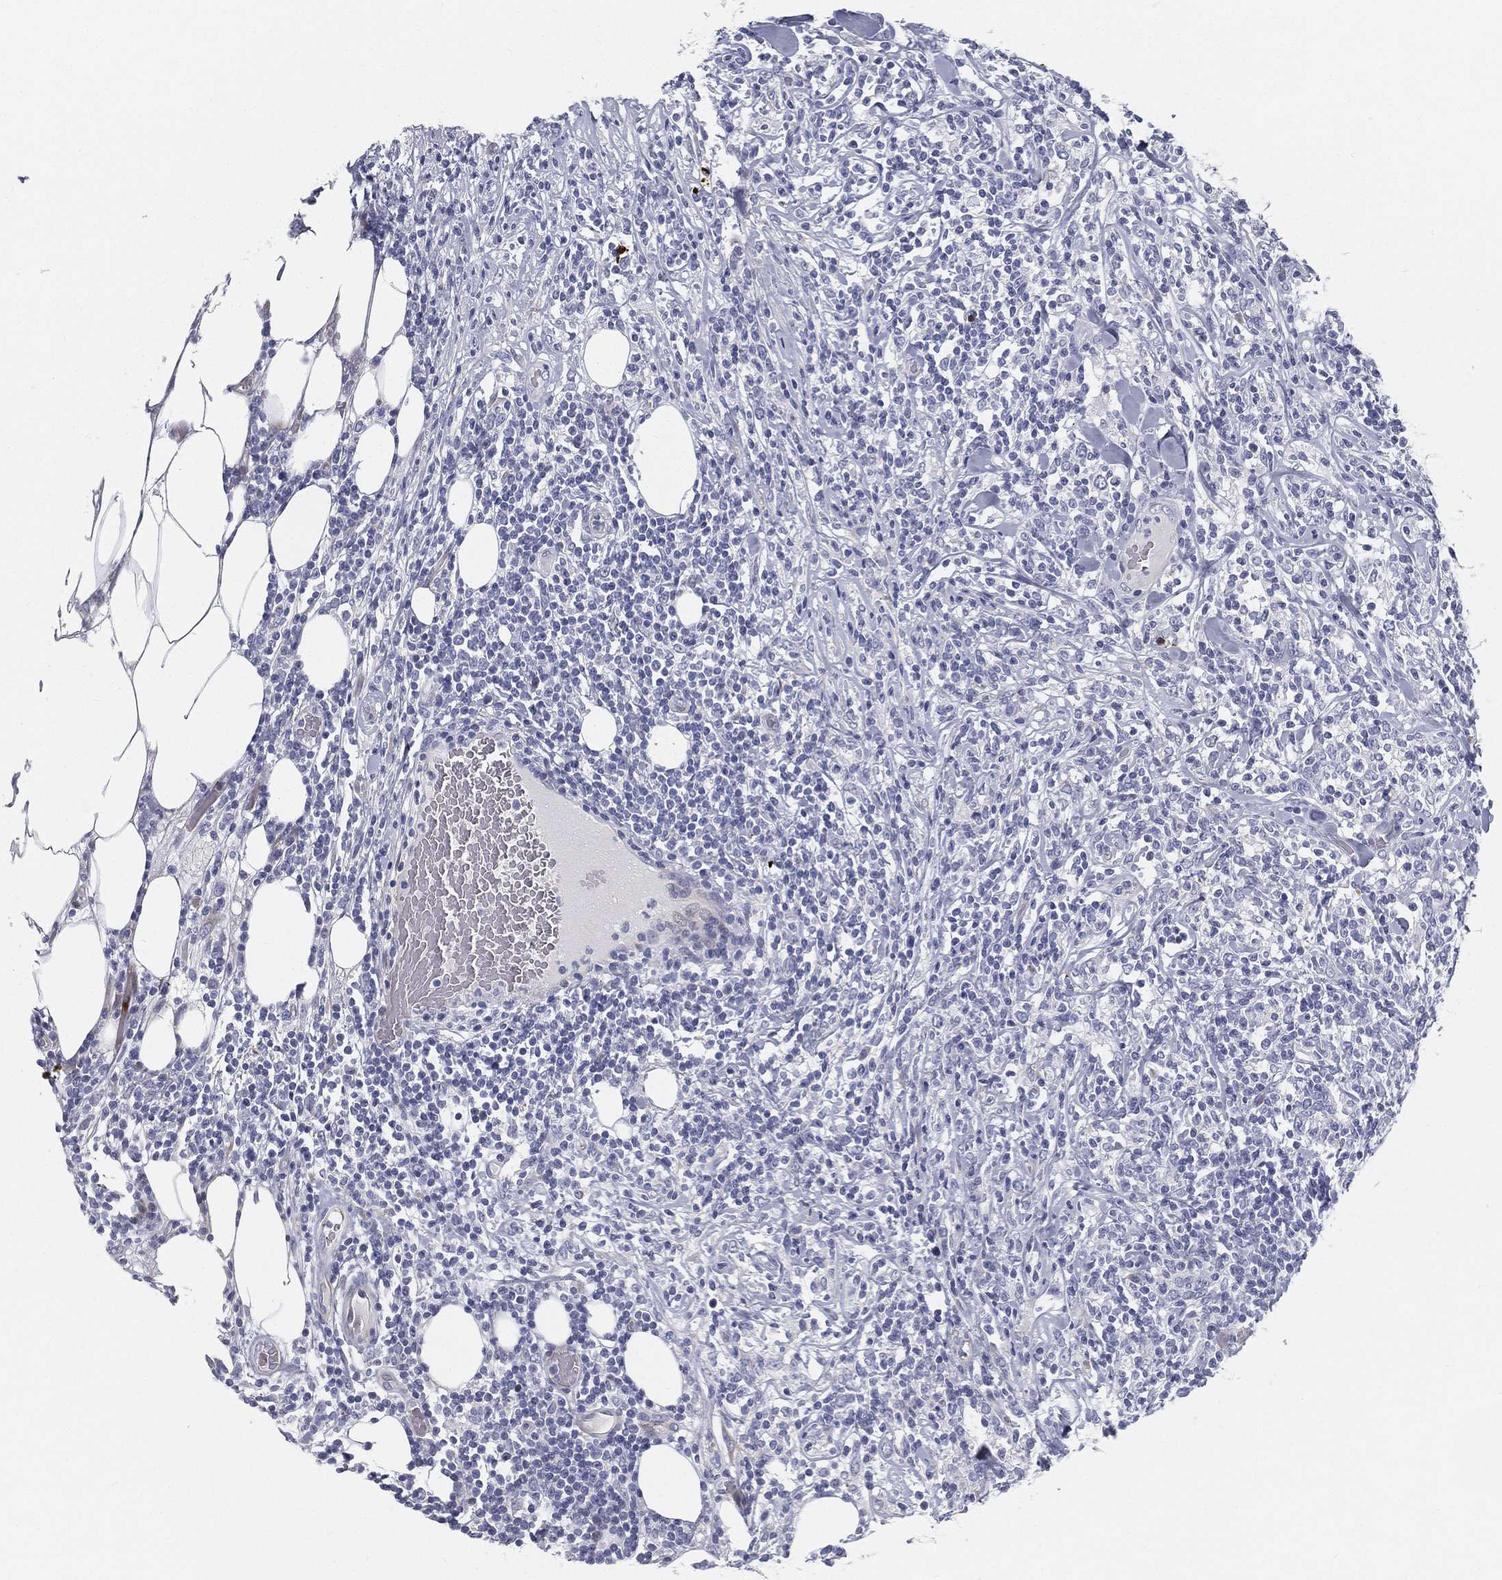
{"staining": {"intensity": "negative", "quantity": "none", "location": "none"}, "tissue": "lymphoma", "cell_type": "Tumor cells", "image_type": "cancer", "snomed": [{"axis": "morphology", "description": "Malignant lymphoma, non-Hodgkin's type, High grade"}, {"axis": "topography", "description": "Lymph node"}], "caption": "Micrograph shows no significant protein positivity in tumor cells of lymphoma.", "gene": "SPPL2C", "patient": {"sex": "female", "age": 84}}